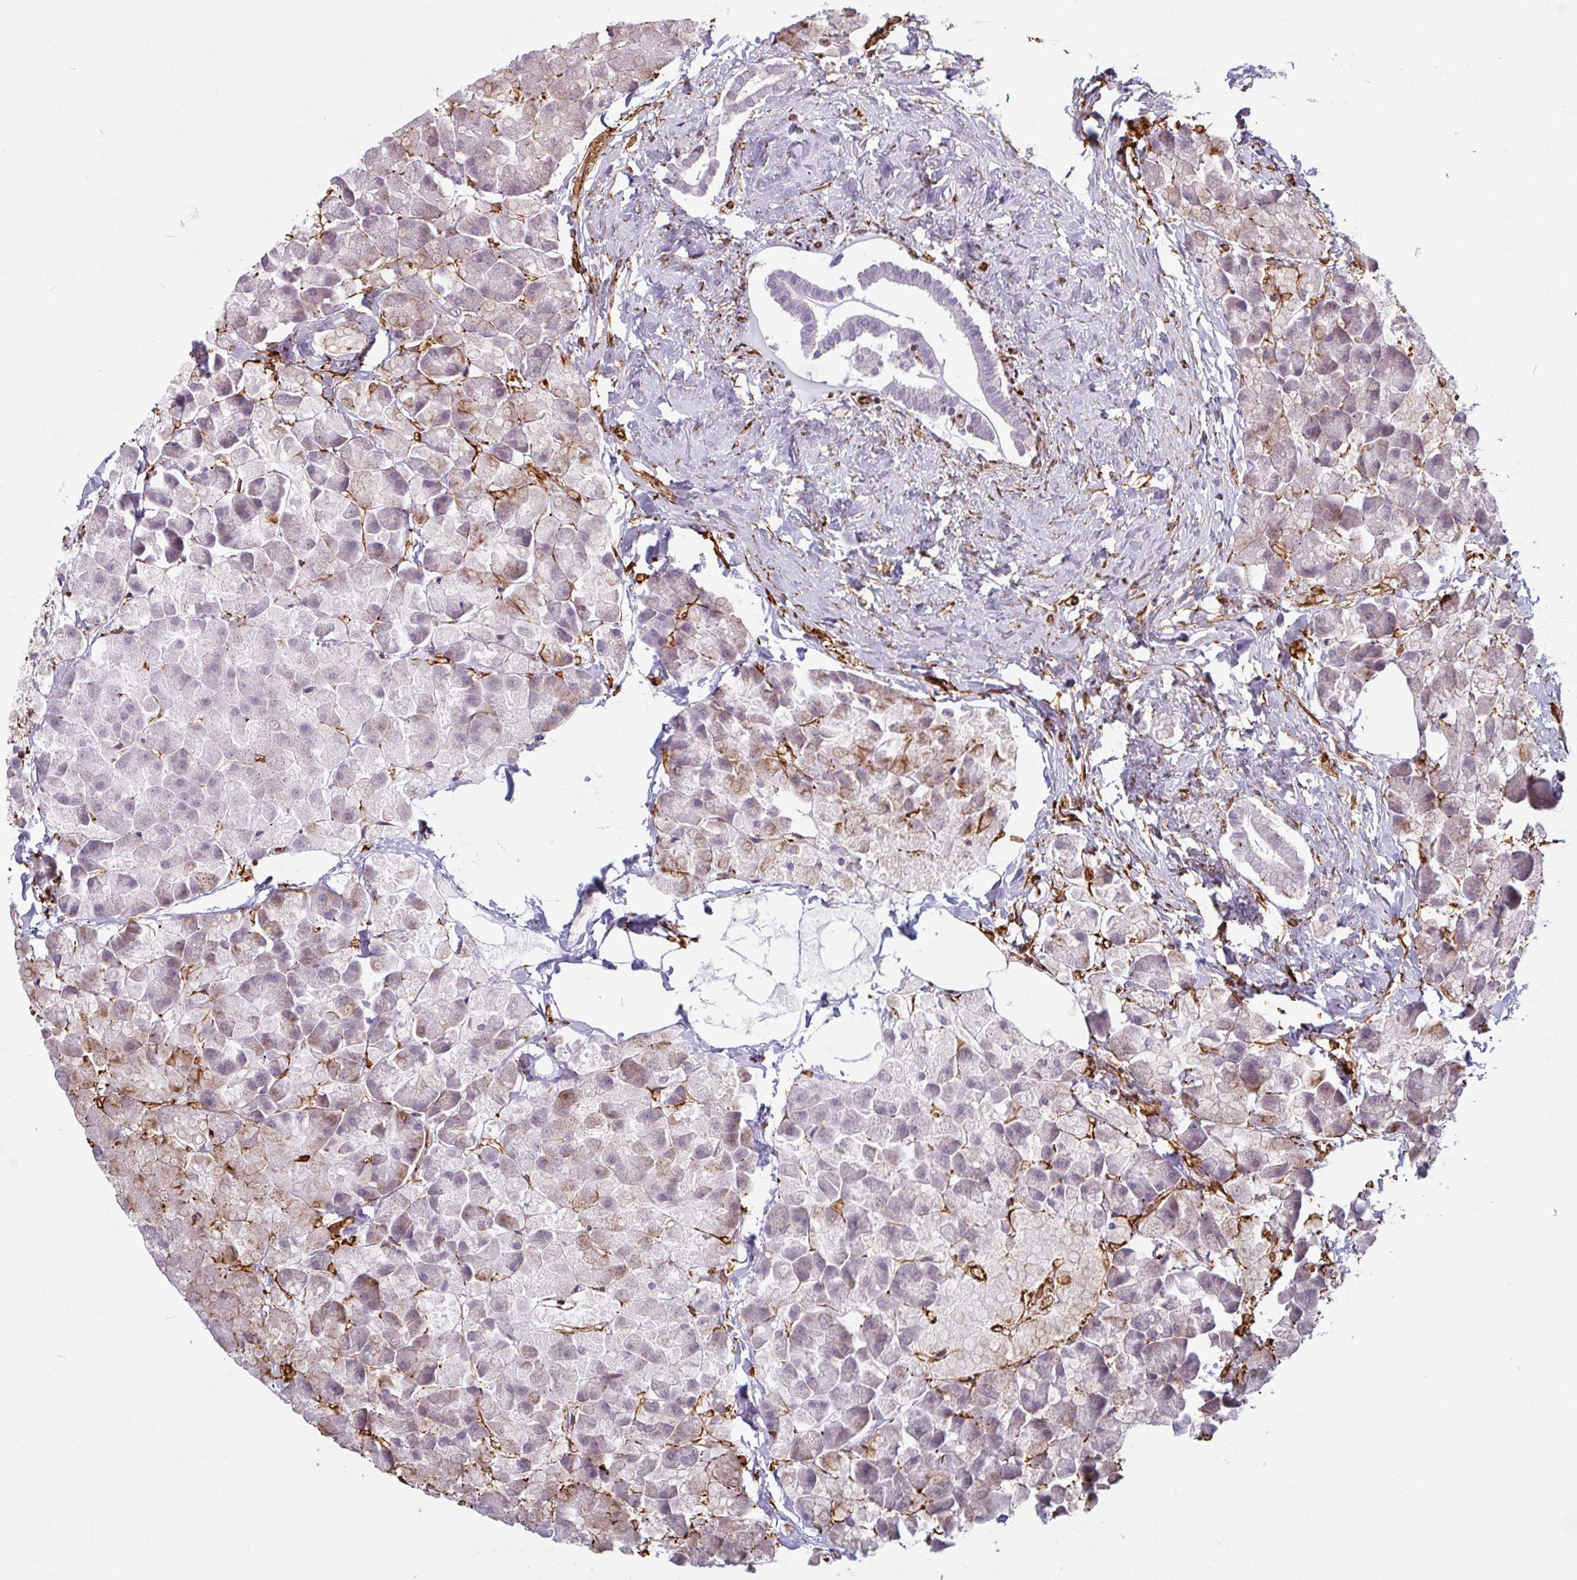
{"staining": {"intensity": "moderate", "quantity": "<25%", "location": "cytoplasmic/membranous"}, "tissue": "pancreas", "cell_type": "Exocrine glandular cells", "image_type": "normal", "snomed": [{"axis": "morphology", "description": "Normal tissue, NOS"}, {"axis": "topography", "description": "Pancreas"}], "caption": "IHC (DAB) staining of benign human pancreas reveals moderate cytoplasmic/membranous protein staining in approximately <25% of exocrine glandular cells.", "gene": "PPFIA1", "patient": {"sex": "male", "age": 35}}